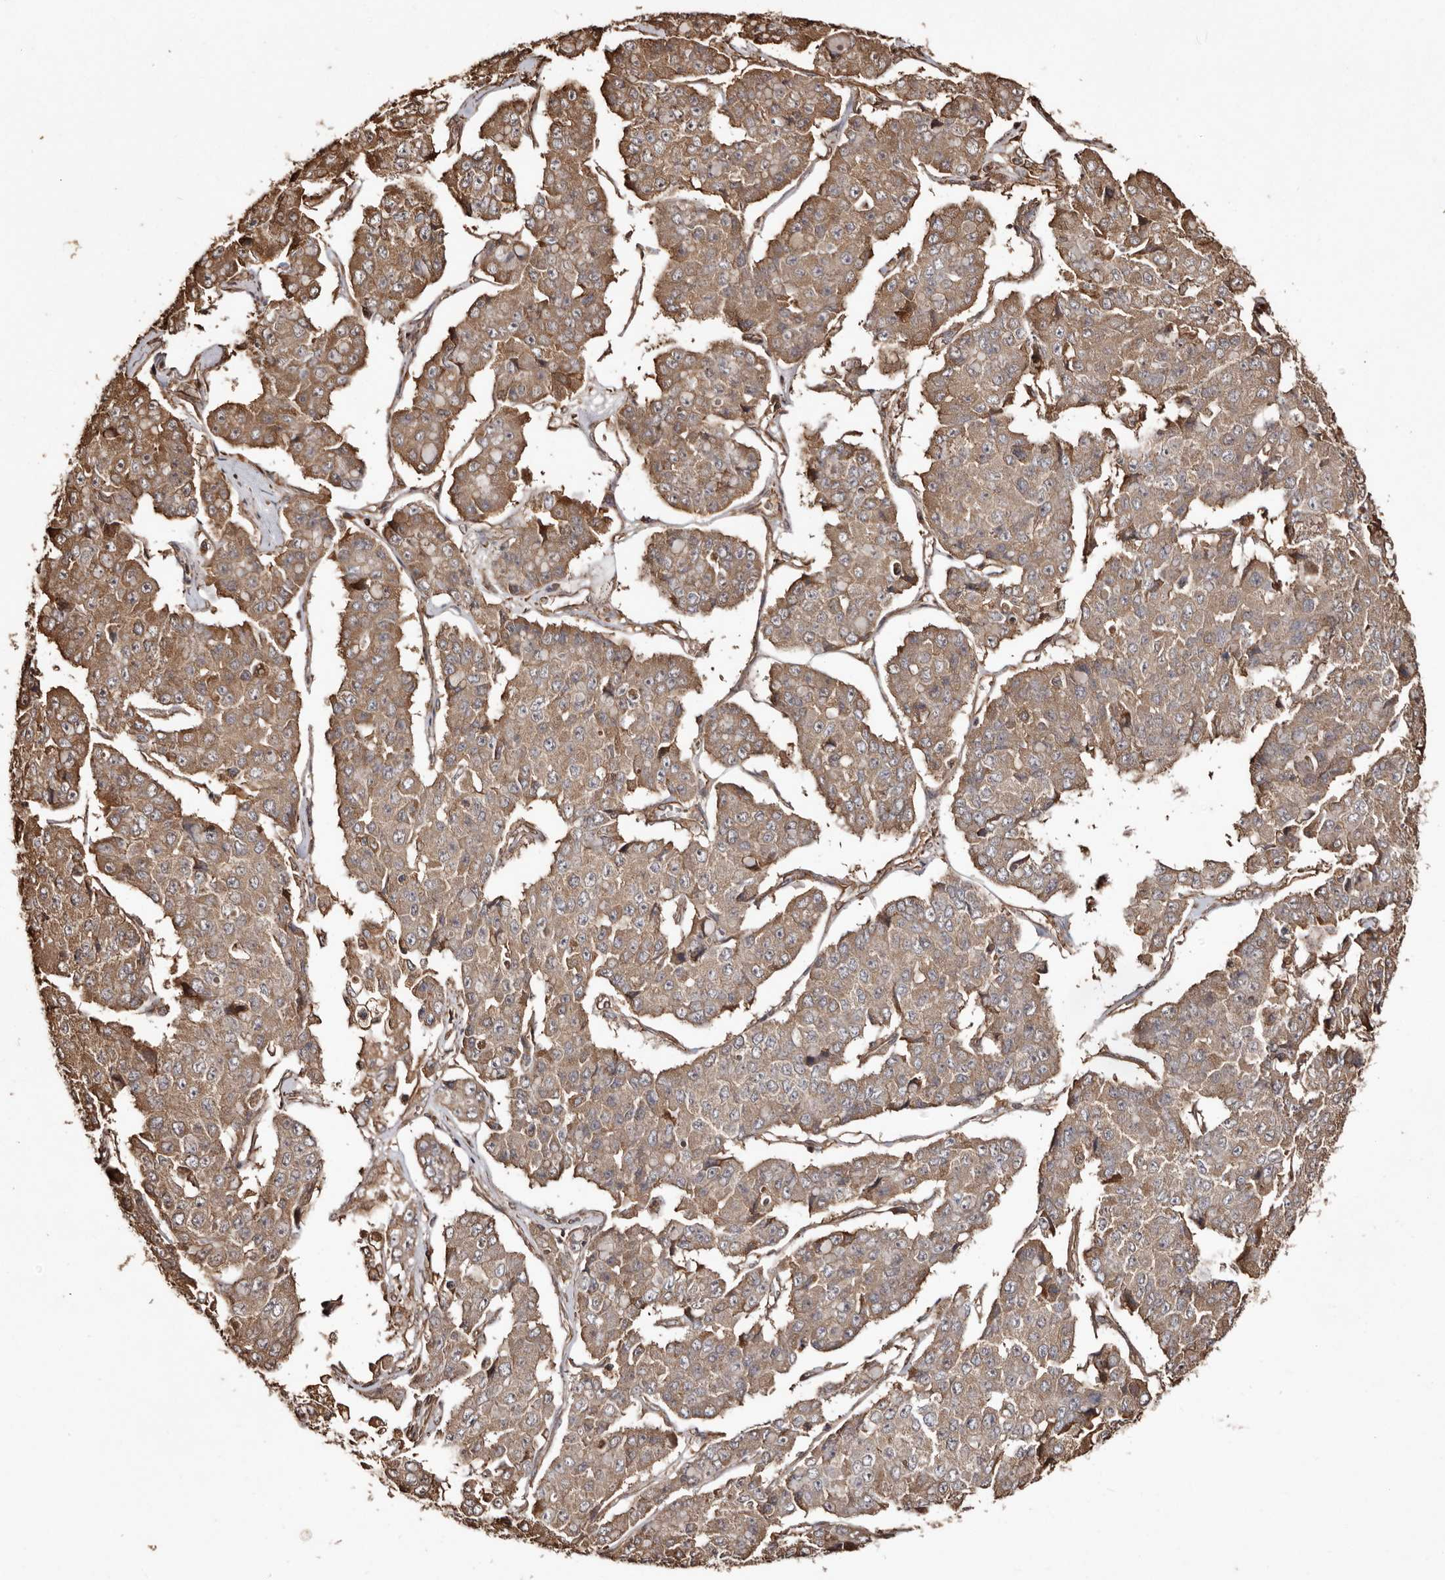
{"staining": {"intensity": "moderate", "quantity": ">75%", "location": "cytoplasmic/membranous"}, "tissue": "pancreatic cancer", "cell_type": "Tumor cells", "image_type": "cancer", "snomed": [{"axis": "morphology", "description": "Adenocarcinoma, NOS"}, {"axis": "topography", "description": "Pancreas"}], "caption": "Immunohistochemistry (IHC) of human pancreatic cancer reveals medium levels of moderate cytoplasmic/membranous positivity in approximately >75% of tumor cells. (IHC, brightfield microscopy, high magnification).", "gene": "MACC1", "patient": {"sex": "male", "age": 50}}